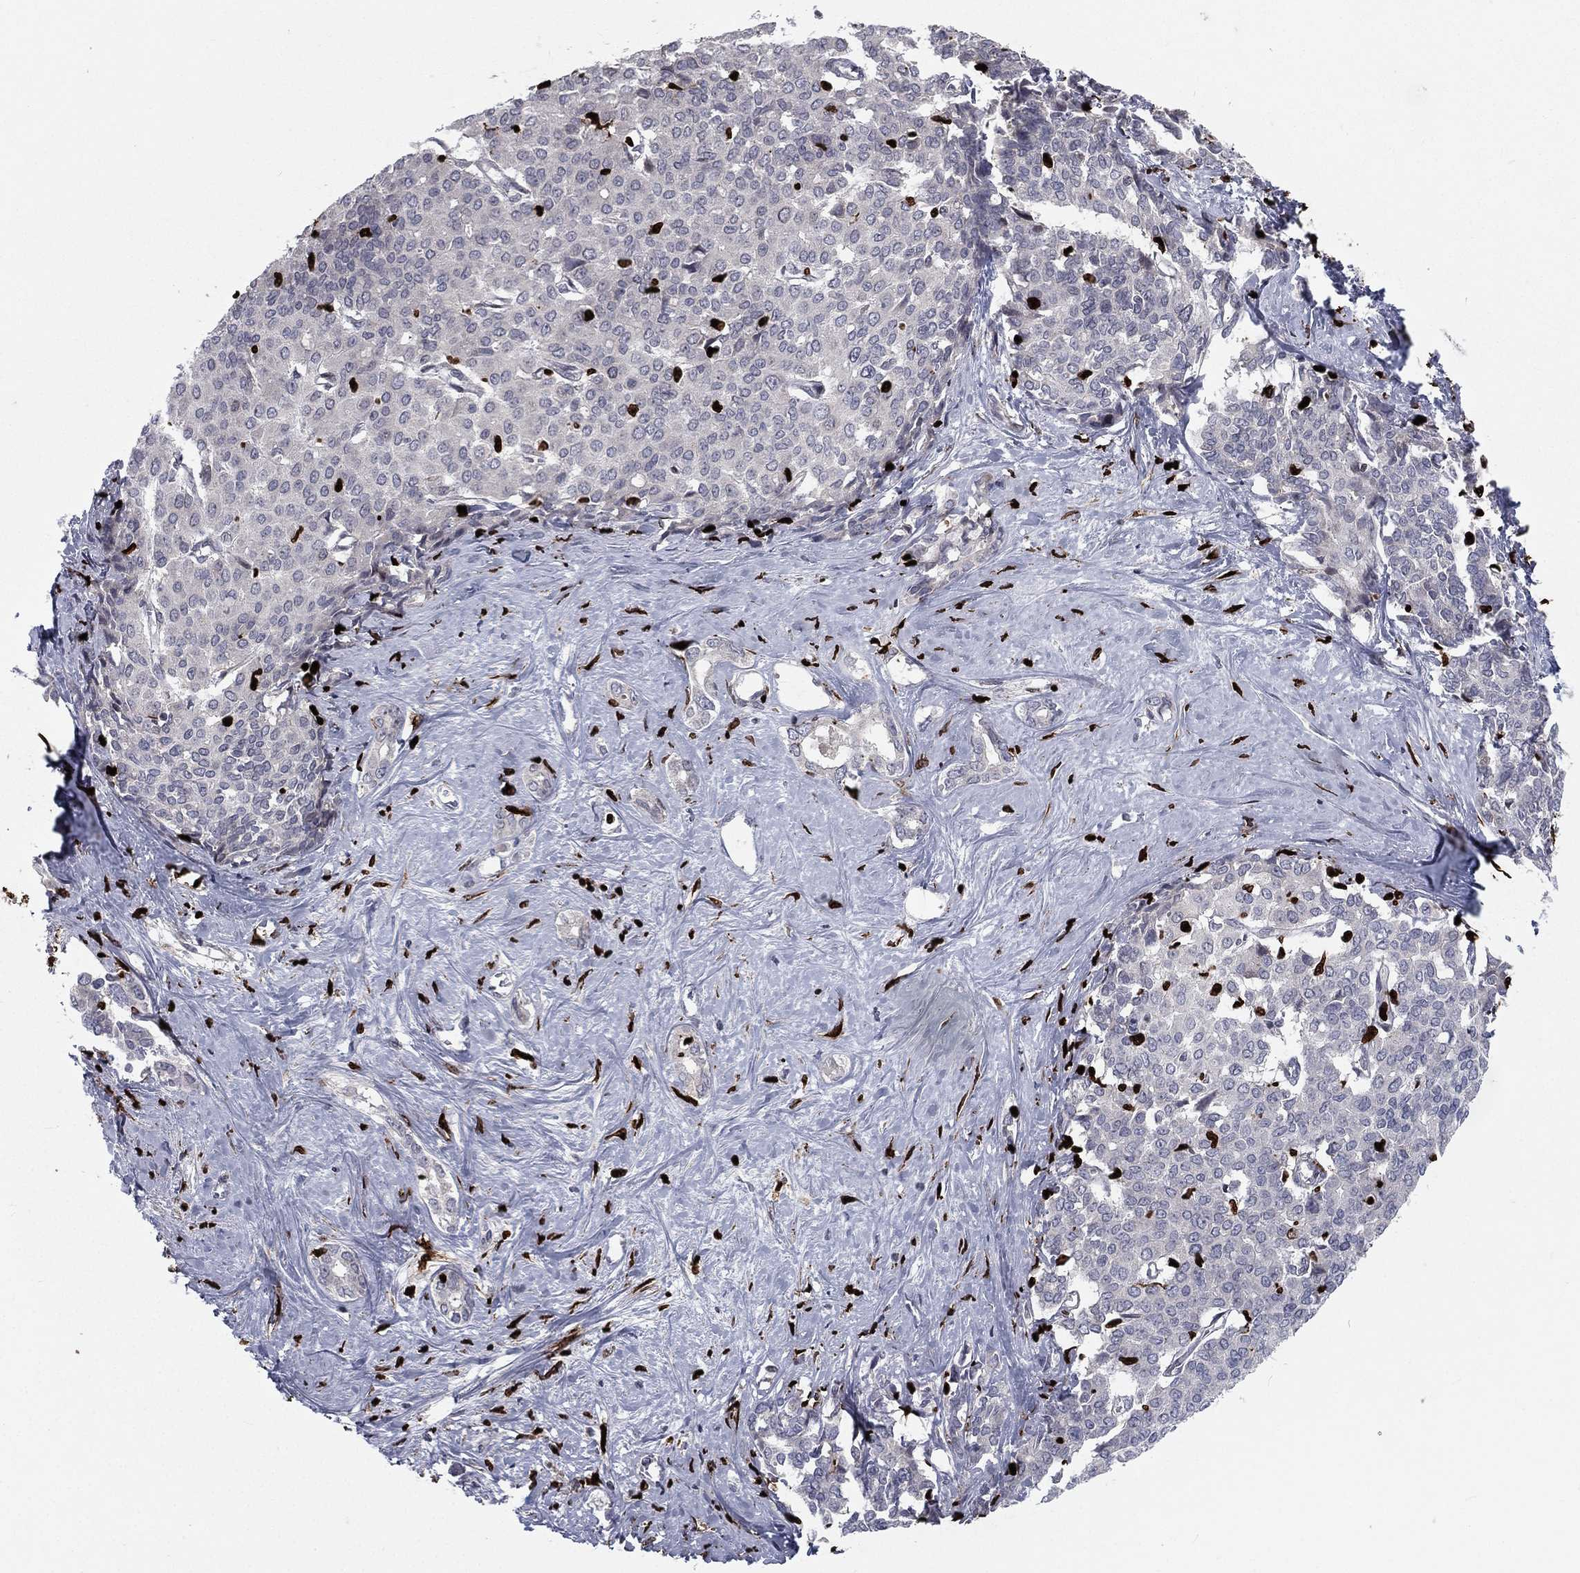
{"staining": {"intensity": "negative", "quantity": "none", "location": "none"}, "tissue": "liver cancer", "cell_type": "Tumor cells", "image_type": "cancer", "snomed": [{"axis": "morphology", "description": "Cholangiocarcinoma"}, {"axis": "topography", "description": "Liver"}], "caption": "The micrograph displays no staining of tumor cells in liver cancer (cholangiocarcinoma).", "gene": "MNDA", "patient": {"sex": "female", "age": 47}}